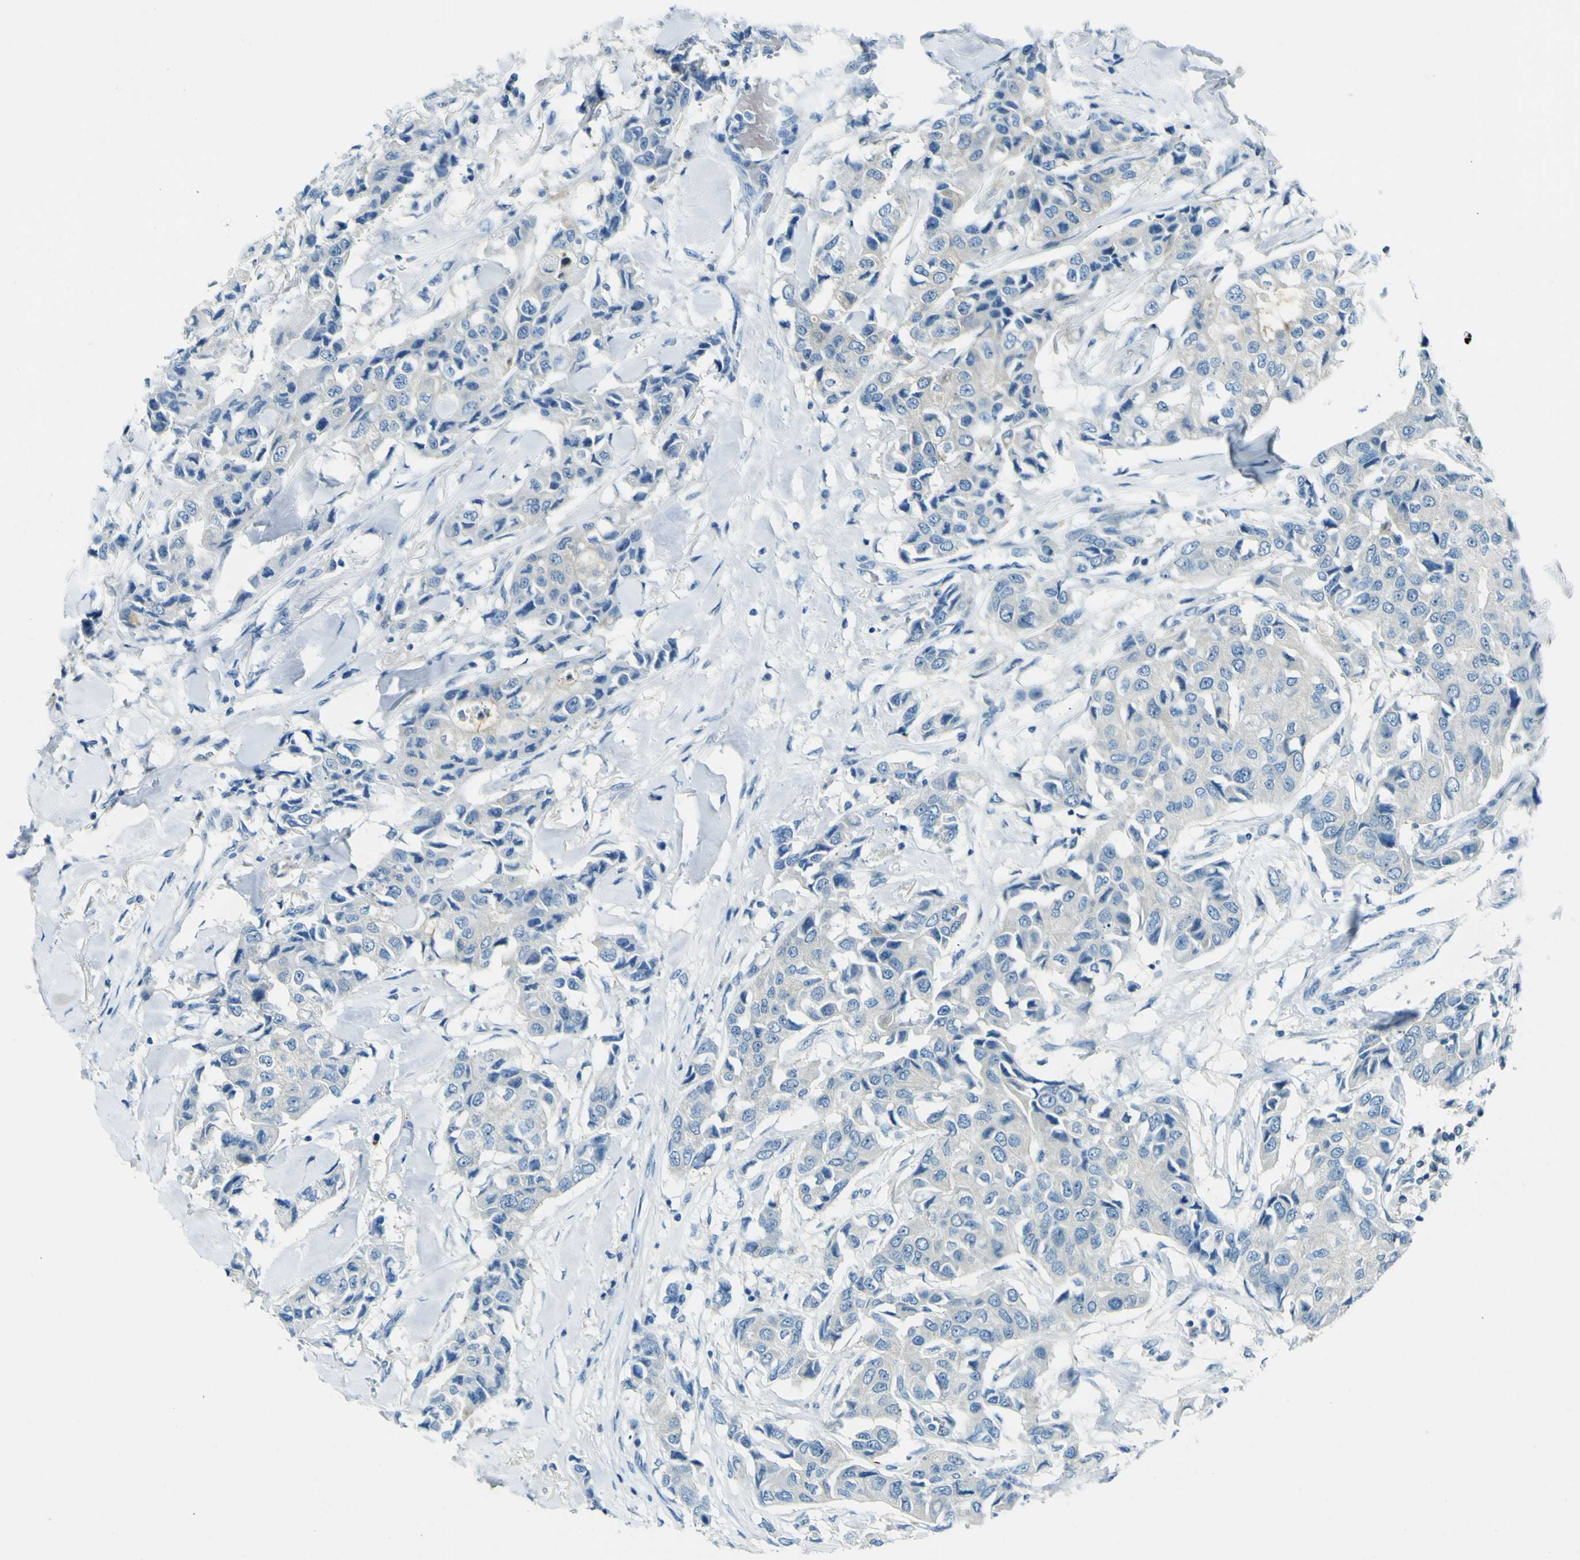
{"staining": {"intensity": "negative", "quantity": "none", "location": "none"}, "tissue": "breast cancer", "cell_type": "Tumor cells", "image_type": "cancer", "snomed": [{"axis": "morphology", "description": "Duct carcinoma"}, {"axis": "topography", "description": "Breast"}], "caption": "IHC of human breast infiltrating ductal carcinoma displays no staining in tumor cells. (DAB (3,3'-diaminobenzidine) immunohistochemistry with hematoxylin counter stain).", "gene": "SORCS1", "patient": {"sex": "female", "age": 80}}